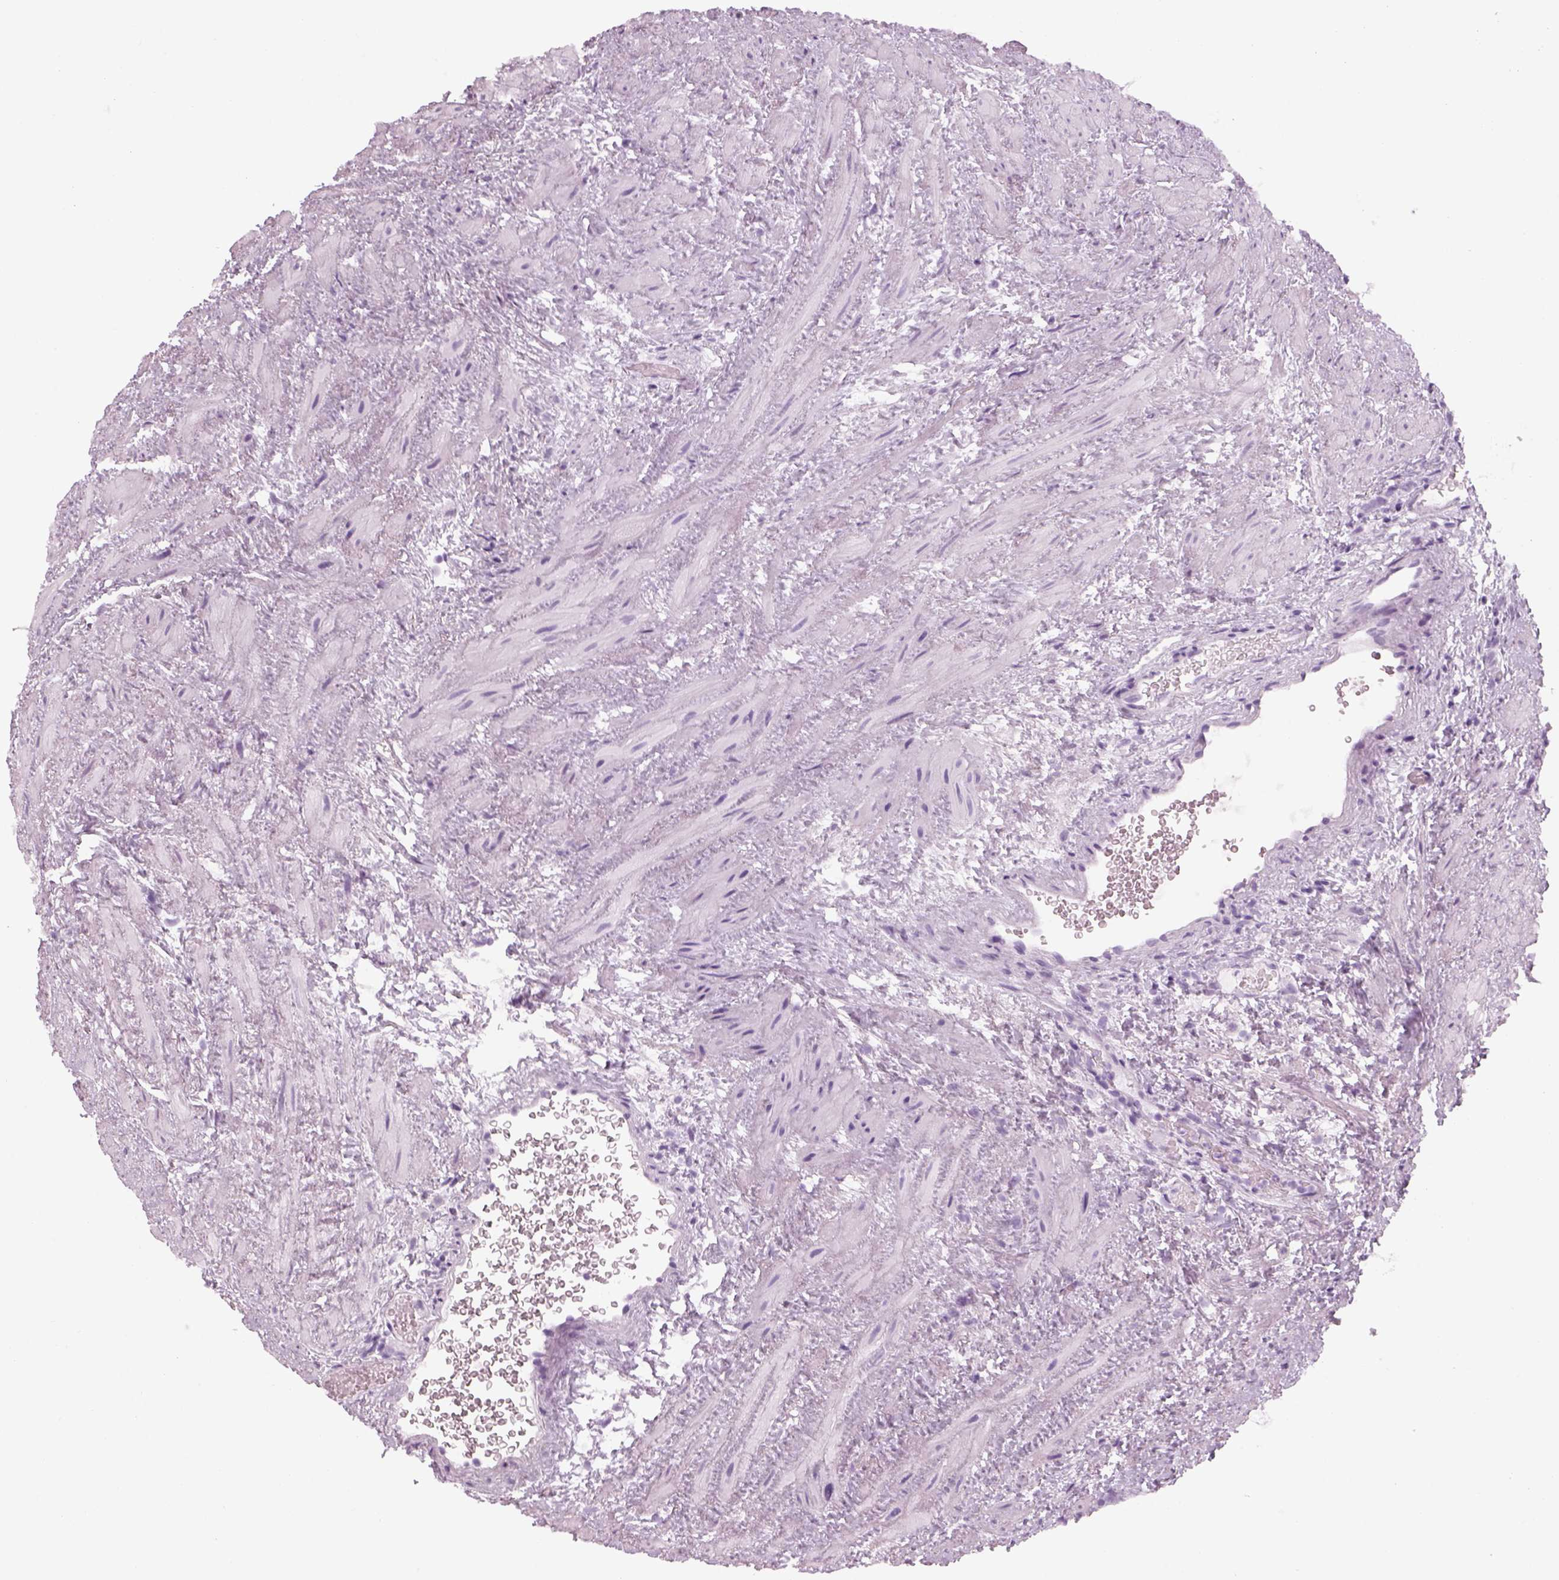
{"staining": {"intensity": "negative", "quantity": "none", "location": "none"}, "tissue": "prostate cancer", "cell_type": "Tumor cells", "image_type": "cancer", "snomed": [{"axis": "morphology", "description": "Adenocarcinoma, High grade"}, {"axis": "topography", "description": "Prostate"}], "caption": "Prostate cancer (adenocarcinoma (high-grade)) was stained to show a protein in brown. There is no significant expression in tumor cells. The staining was performed using DAB (3,3'-diaminobenzidine) to visualize the protein expression in brown, while the nuclei were stained in blue with hematoxylin (Magnification: 20x).", "gene": "PABPC1L2B", "patient": {"sex": "male", "age": 84}}